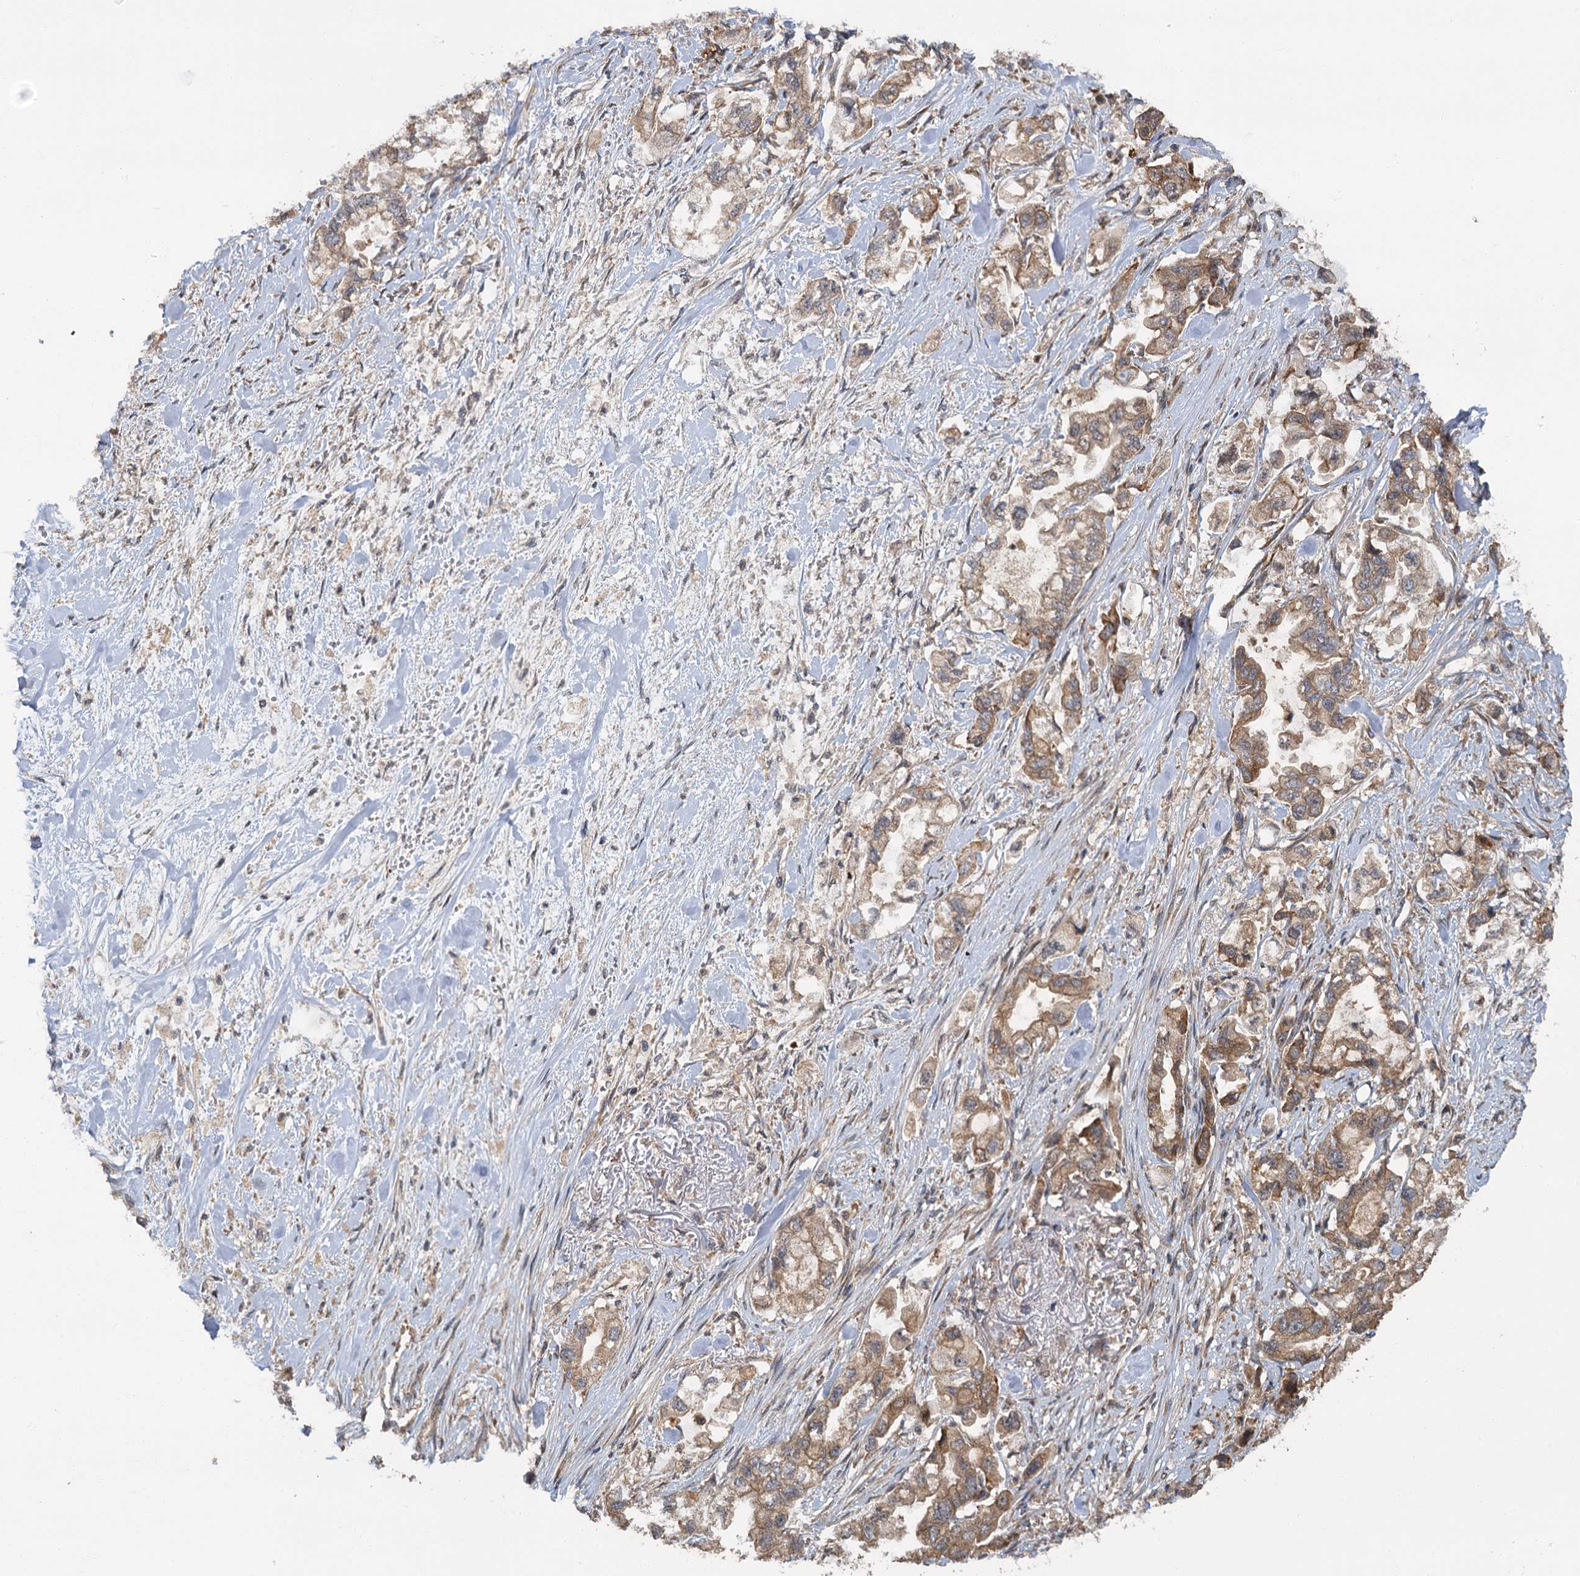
{"staining": {"intensity": "moderate", "quantity": ">75%", "location": "cytoplasmic/membranous"}, "tissue": "stomach cancer", "cell_type": "Tumor cells", "image_type": "cancer", "snomed": [{"axis": "morphology", "description": "Adenocarcinoma, NOS"}, {"axis": "topography", "description": "Stomach"}], "caption": "This histopathology image displays stomach cancer stained with IHC to label a protein in brown. The cytoplasmic/membranous of tumor cells show moderate positivity for the protein. Nuclei are counter-stained blue.", "gene": "KANSL2", "patient": {"sex": "male", "age": 62}}